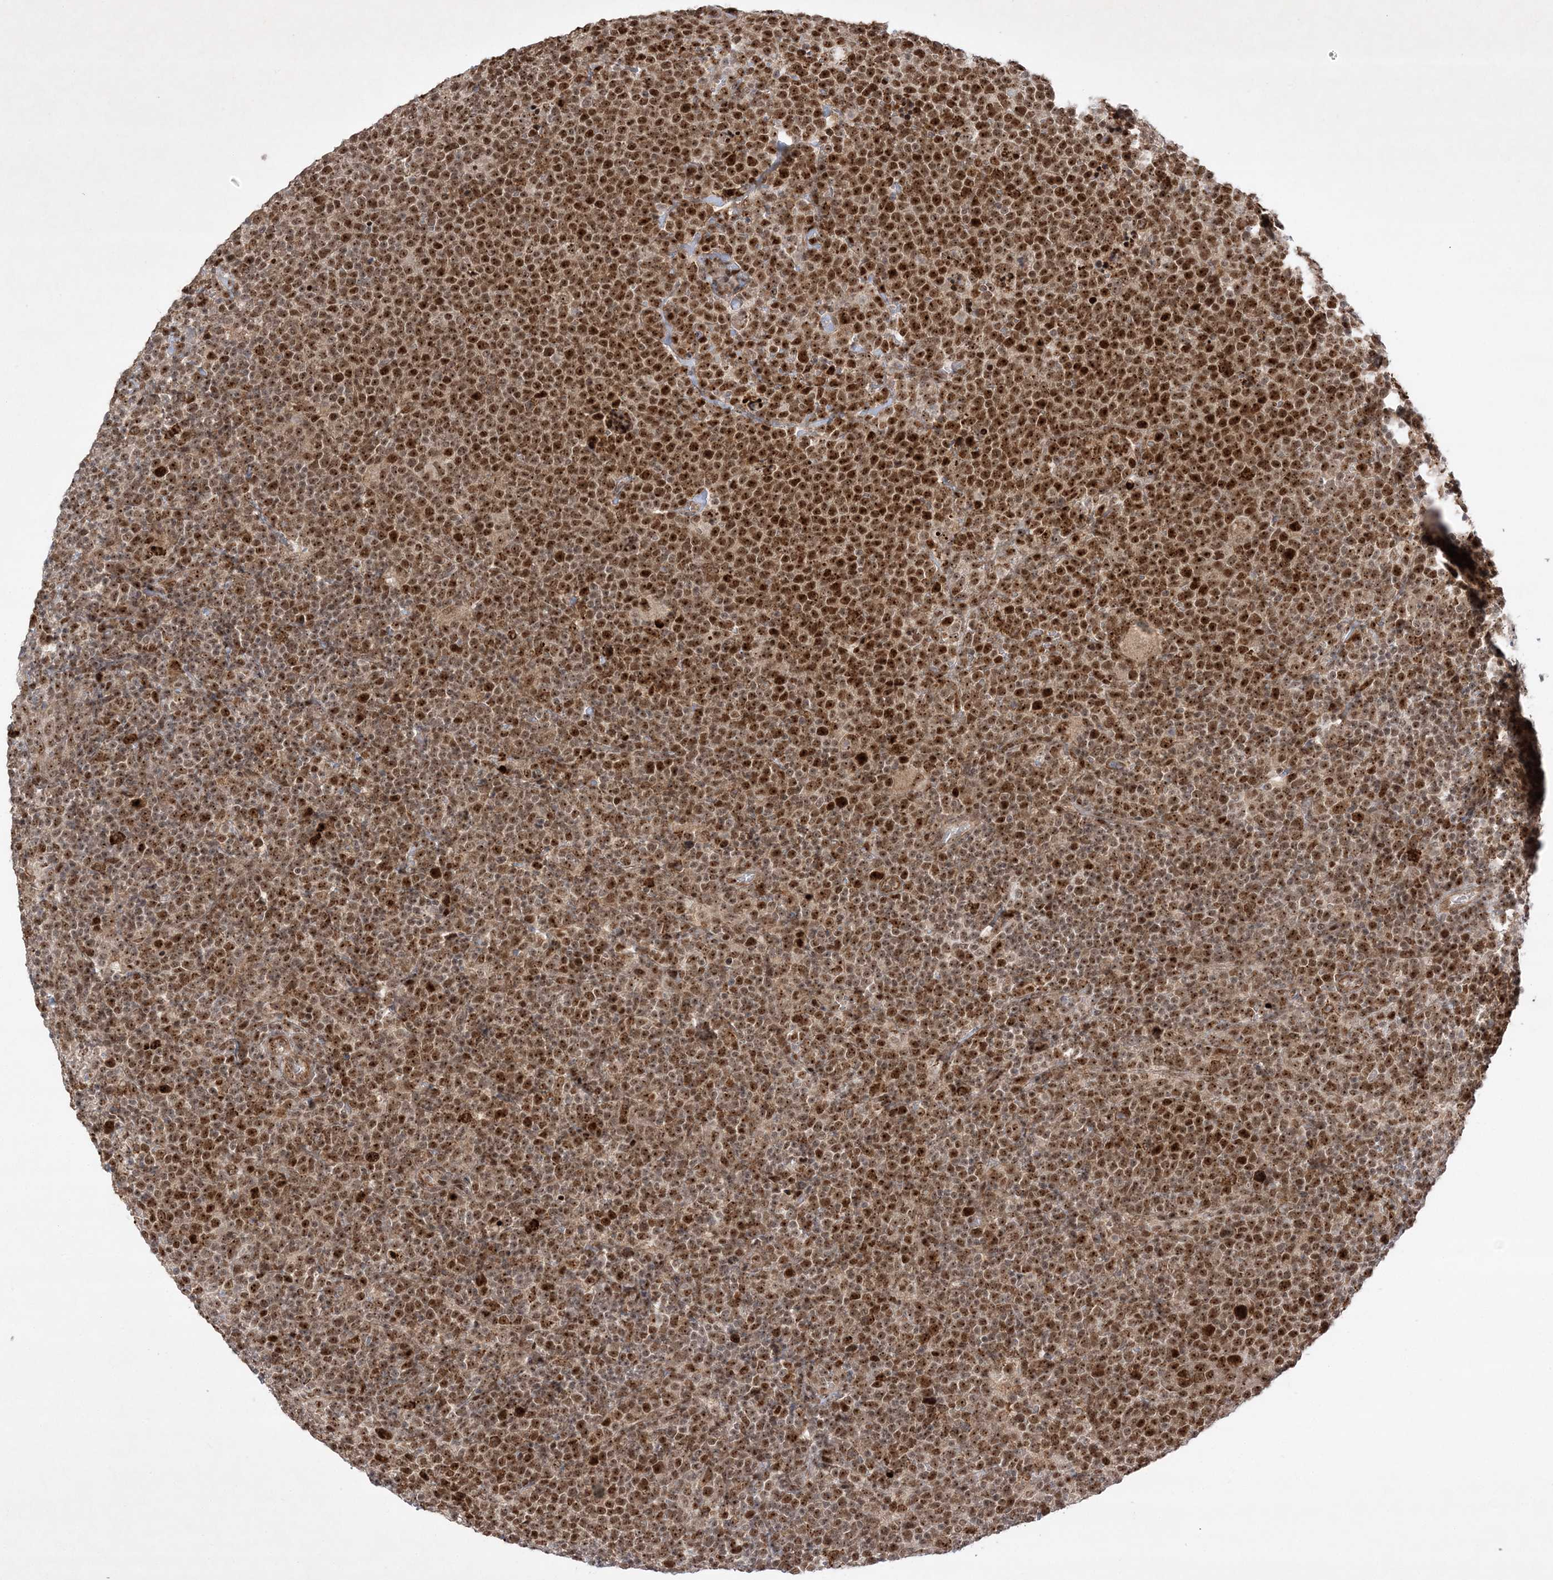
{"staining": {"intensity": "strong", "quantity": "25%-75%", "location": "cytoplasmic/membranous,nuclear"}, "tissue": "lymphoma", "cell_type": "Tumor cells", "image_type": "cancer", "snomed": [{"axis": "morphology", "description": "Malignant lymphoma, non-Hodgkin's type, High grade"}, {"axis": "topography", "description": "Lymph node"}], "caption": "Immunohistochemistry (DAB) staining of human lymphoma displays strong cytoplasmic/membranous and nuclear protein positivity in approximately 25%-75% of tumor cells. (DAB IHC with brightfield microscopy, high magnification).", "gene": "NPM3", "patient": {"sex": "male", "age": 61}}